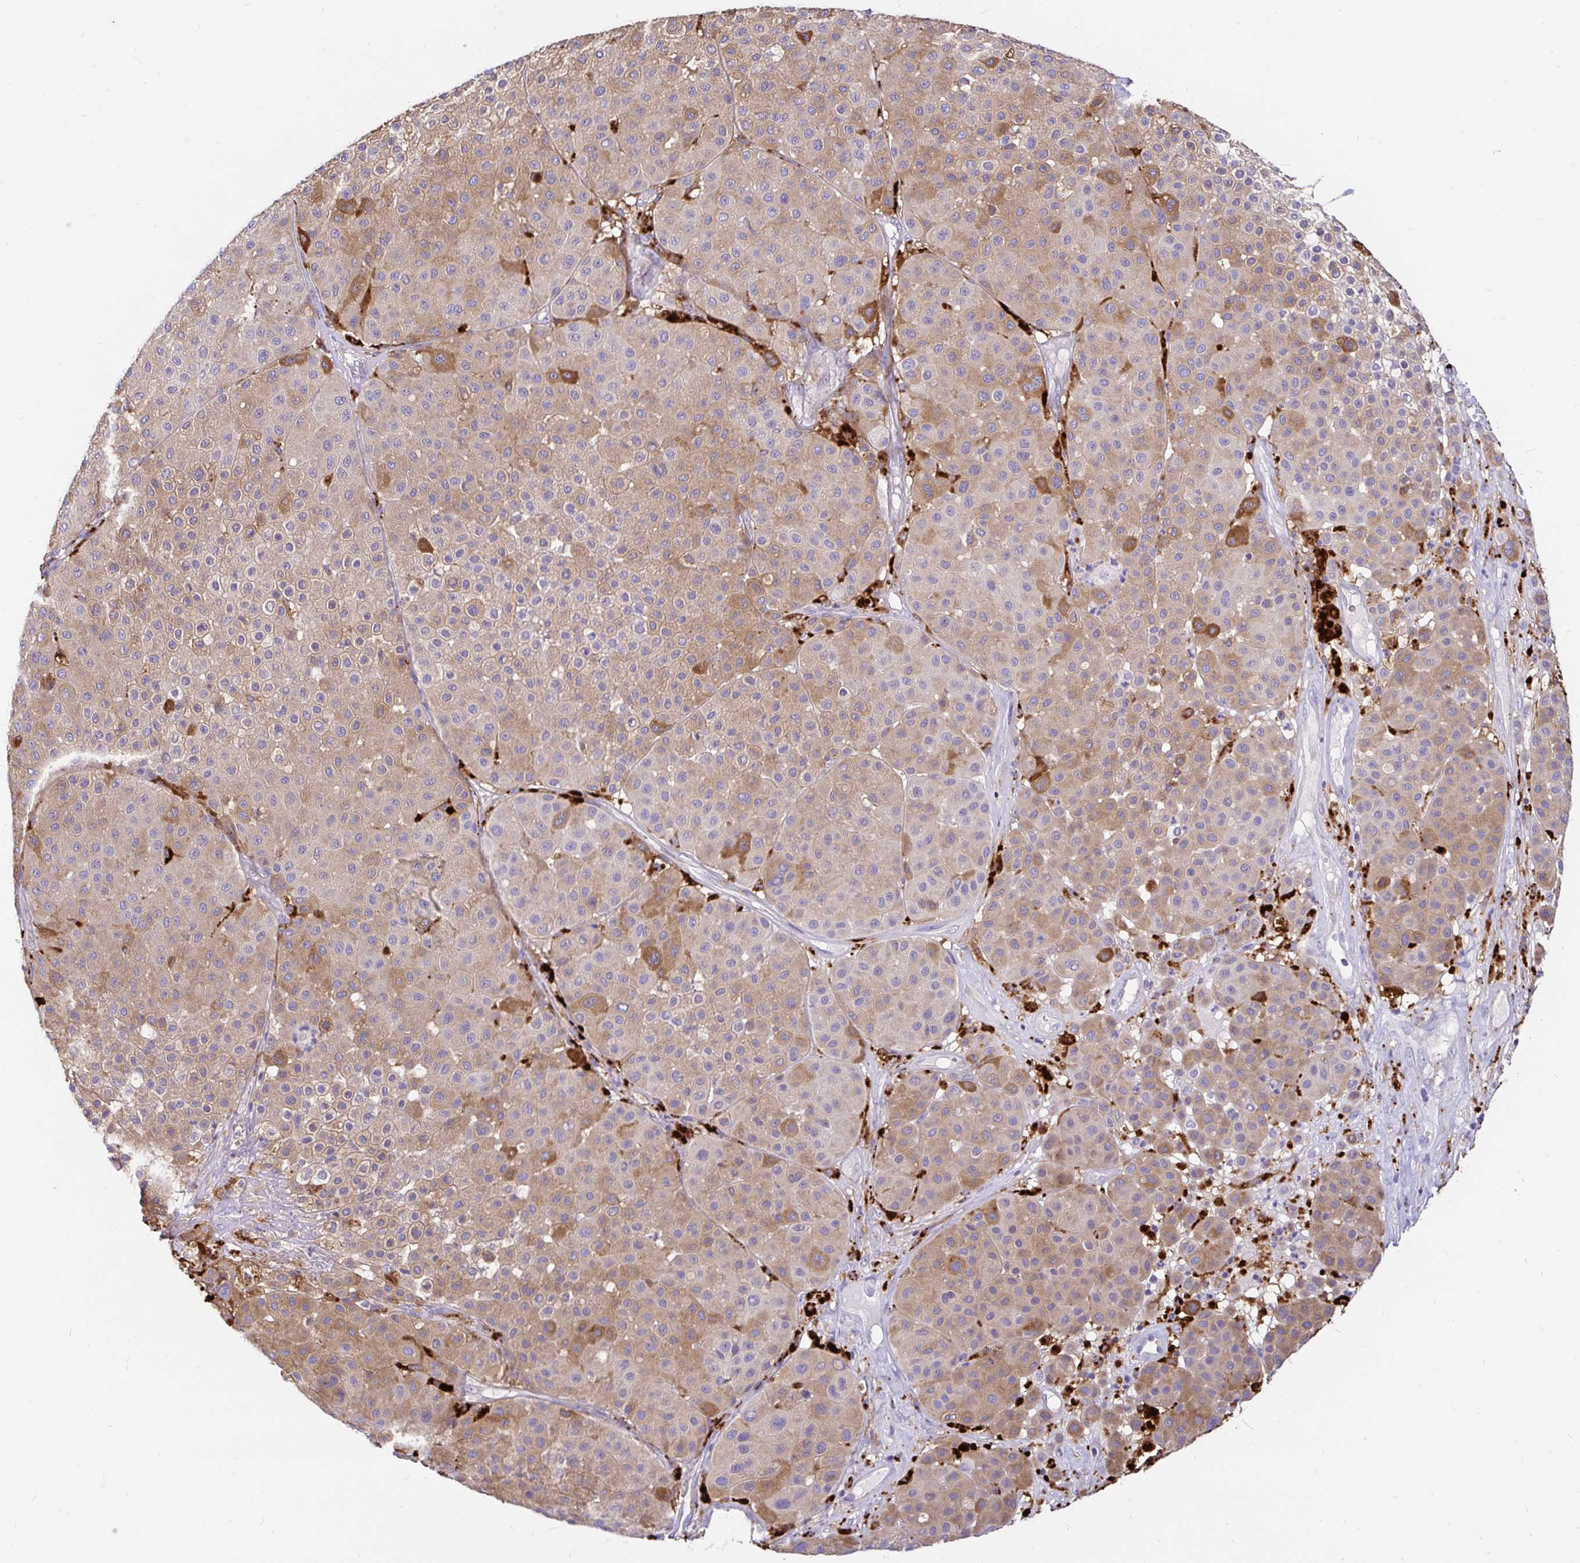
{"staining": {"intensity": "moderate", "quantity": ">75%", "location": "cytoplasmic/membranous"}, "tissue": "melanoma", "cell_type": "Tumor cells", "image_type": "cancer", "snomed": [{"axis": "morphology", "description": "Malignant melanoma, Metastatic site"}, {"axis": "topography", "description": "Smooth muscle"}], "caption": "Moderate cytoplasmic/membranous protein expression is present in approximately >75% of tumor cells in malignant melanoma (metastatic site).", "gene": "FUCA1", "patient": {"sex": "male", "age": 41}}